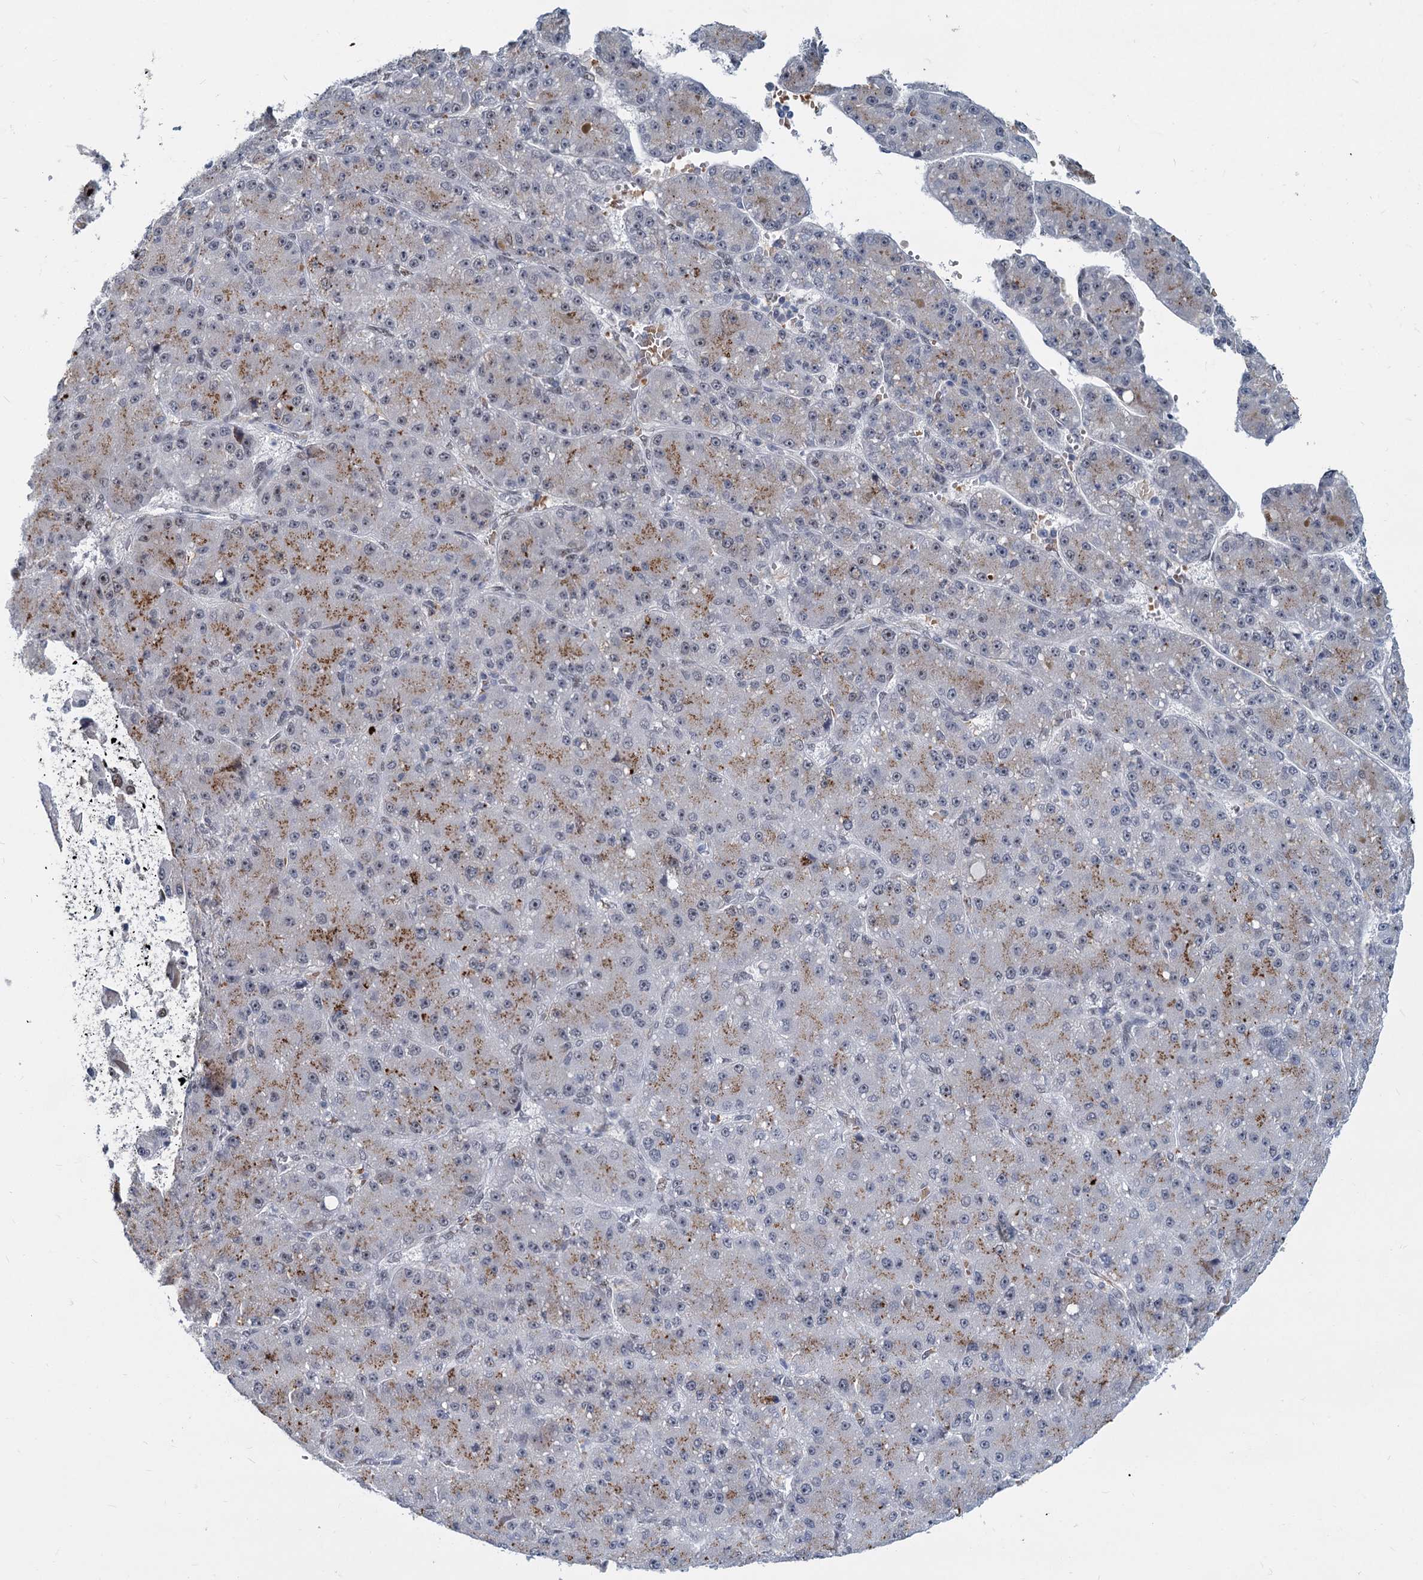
{"staining": {"intensity": "negative", "quantity": "none", "location": "none"}, "tissue": "liver cancer", "cell_type": "Tumor cells", "image_type": "cancer", "snomed": [{"axis": "morphology", "description": "Carcinoma, Hepatocellular, NOS"}, {"axis": "topography", "description": "Liver"}], "caption": "Immunohistochemical staining of liver cancer (hepatocellular carcinoma) demonstrates no significant expression in tumor cells.", "gene": "RPRD1A", "patient": {"sex": "male", "age": 67}}